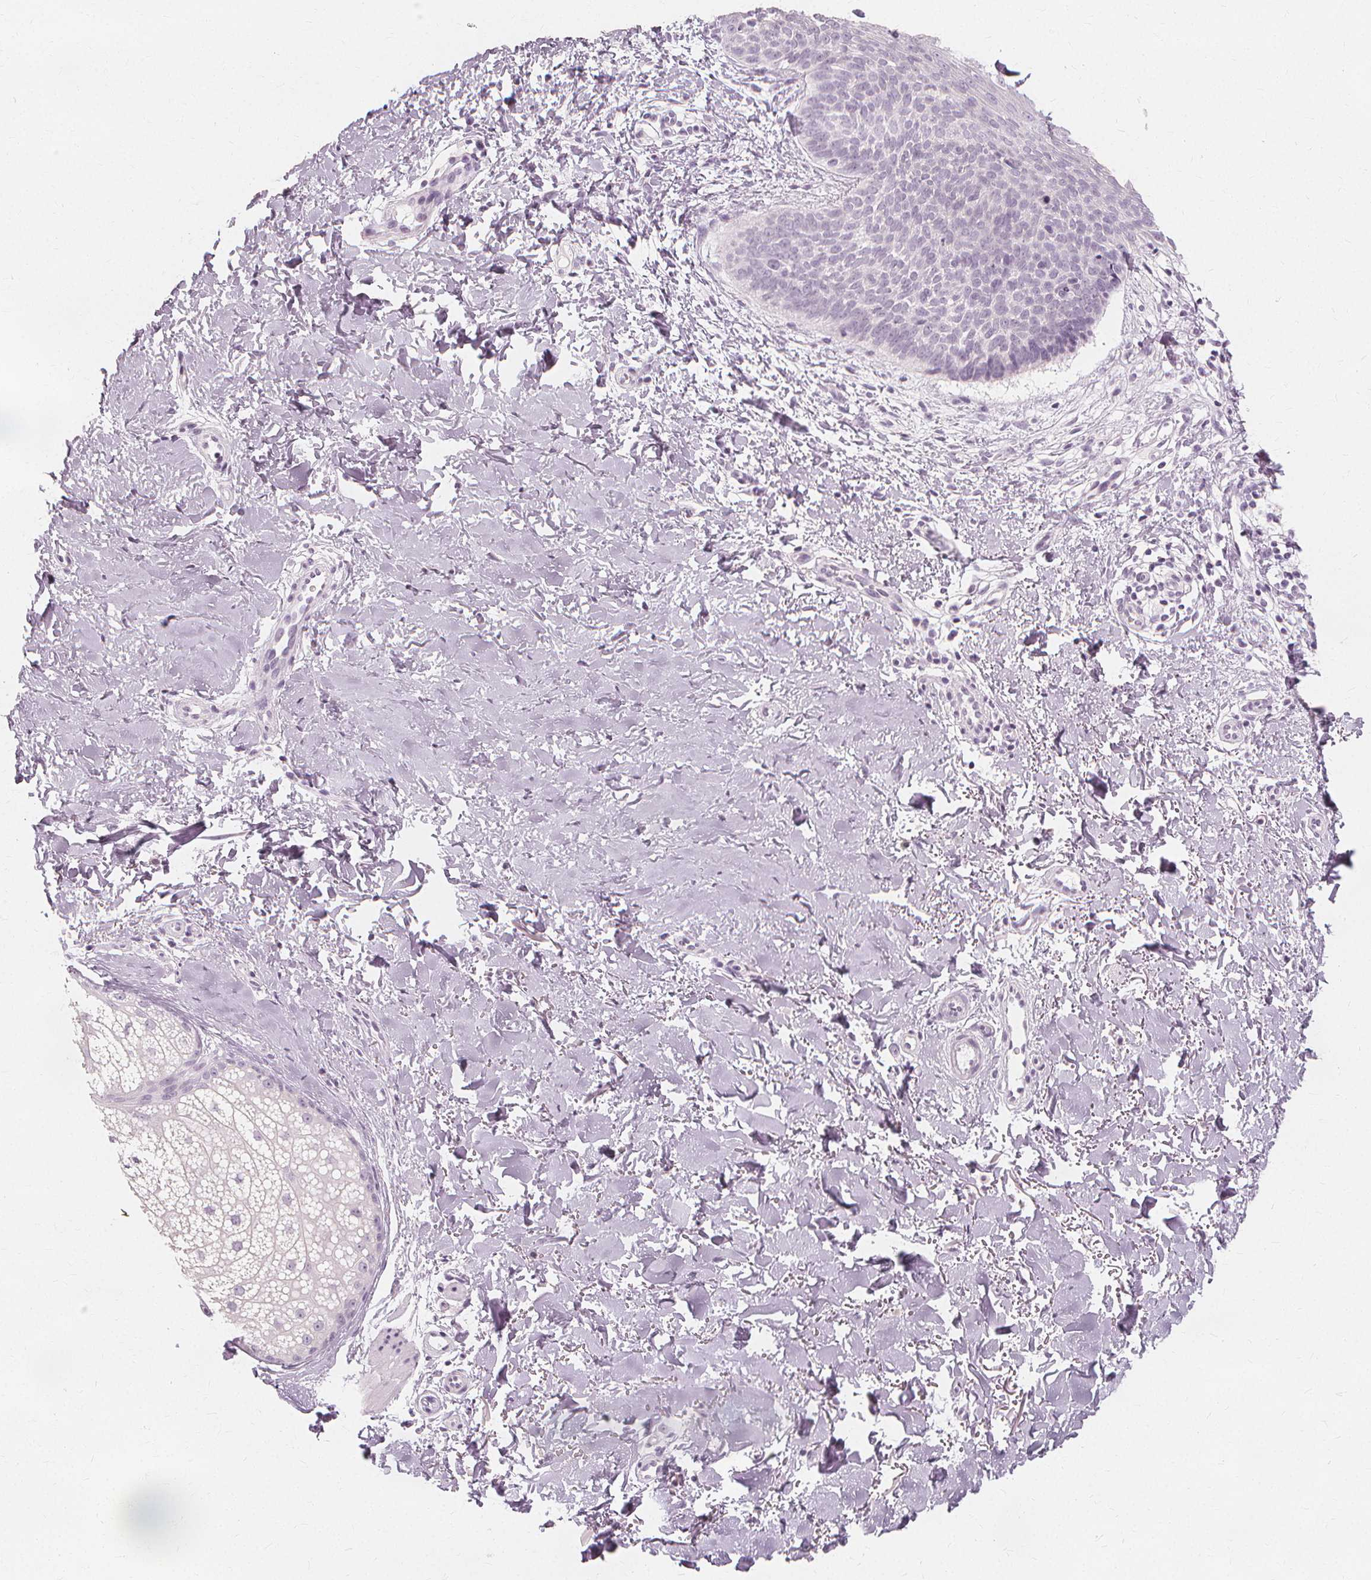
{"staining": {"intensity": "negative", "quantity": "none", "location": "none"}, "tissue": "skin cancer", "cell_type": "Tumor cells", "image_type": "cancer", "snomed": [{"axis": "morphology", "description": "Basal cell carcinoma"}, {"axis": "topography", "description": "Skin"}], "caption": "Tumor cells are negative for protein expression in human skin basal cell carcinoma.", "gene": "NXPE1", "patient": {"sex": "male", "age": 57}}